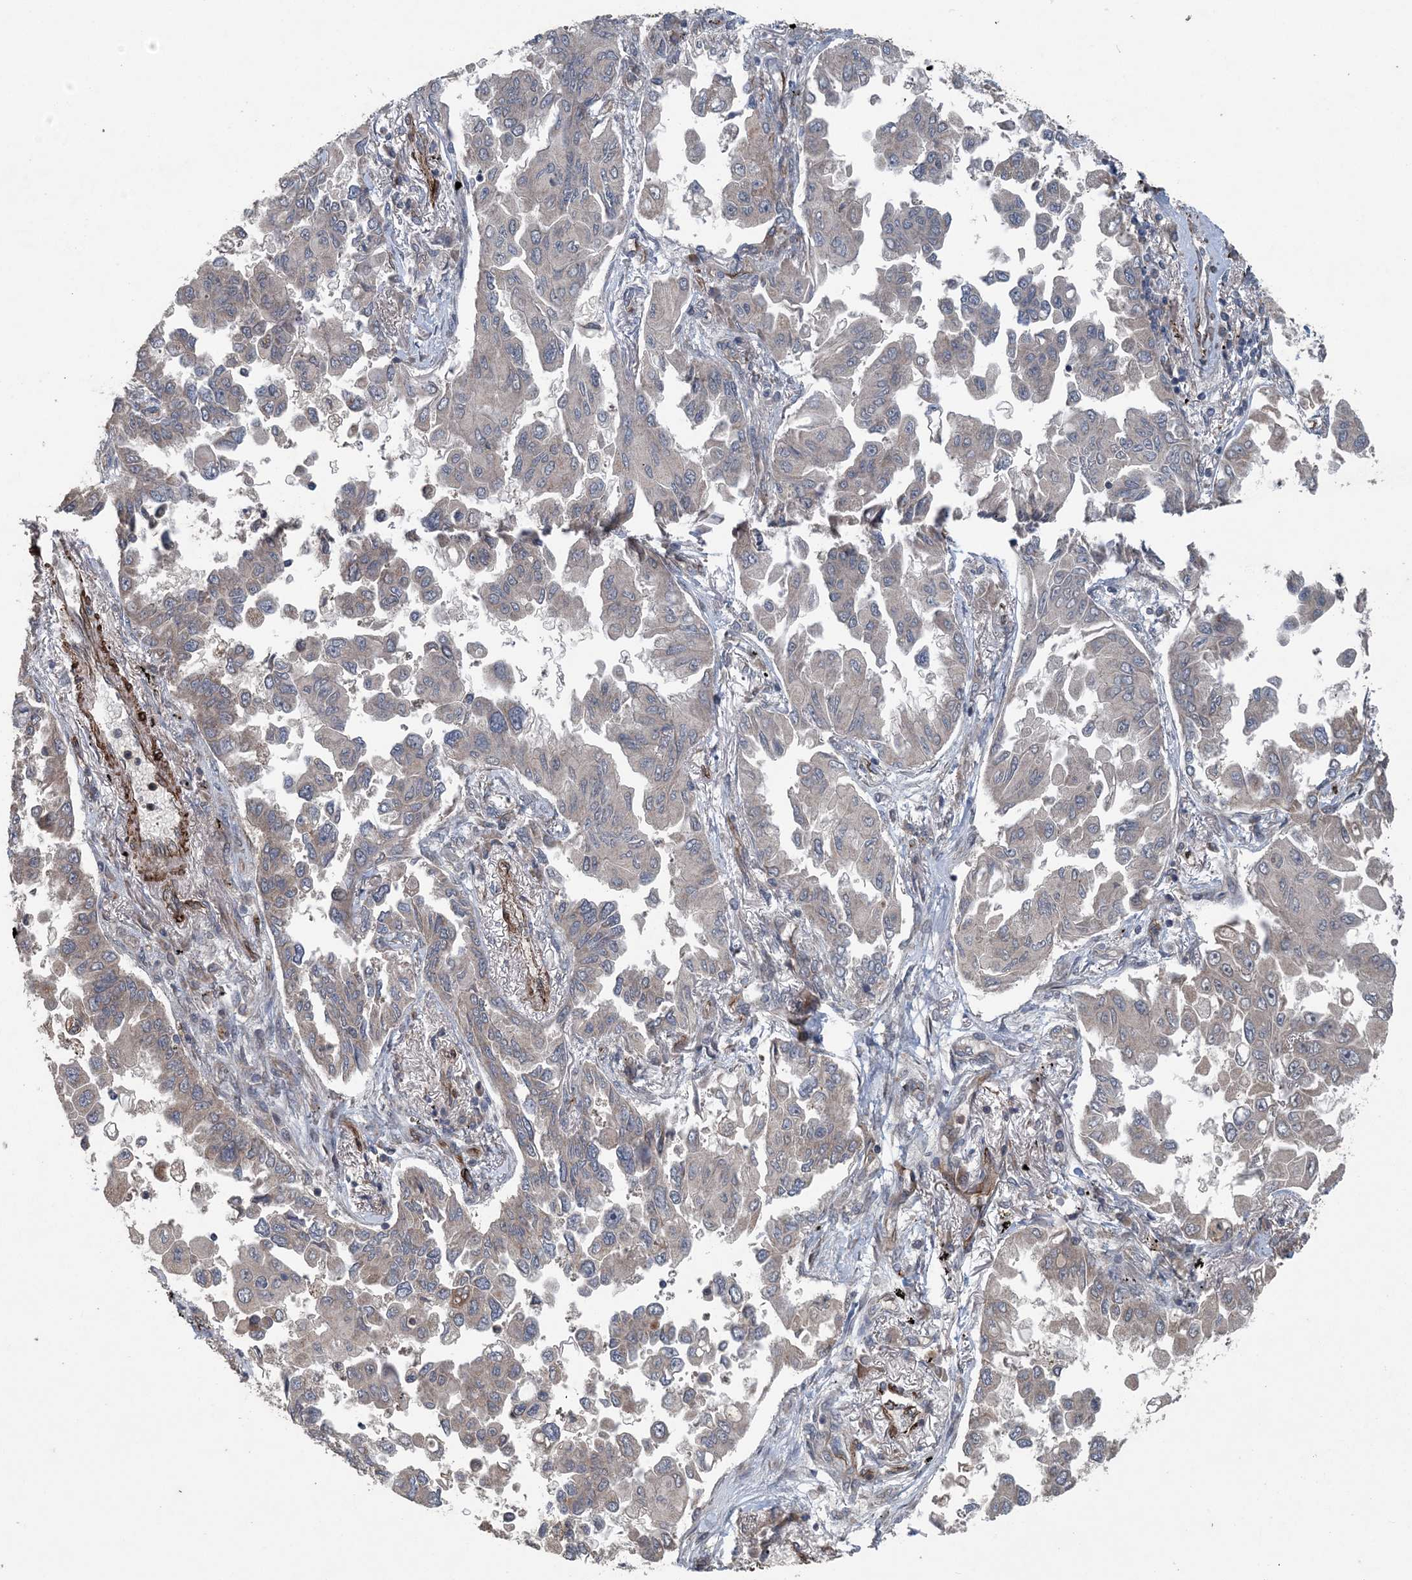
{"staining": {"intensity": "negative", "quantity": "none", "location": "none"}, "tissue": "lung cancer", "cell_type": "Tumor cells", "image_type": "cancer", "snomed": [{"axis": "morphology", "description": "Adenocarcinoma, NOS"}, {"axis": "topography", "description": "Lung"}], "caption": "A high-resolution histopathology image shows immunohistochemistry (IHC) staining of lung cancer, which shows no significant expression in tumor cells.", "gene": "MYO9B", "patient": {"sex": "female", "age": 67}}